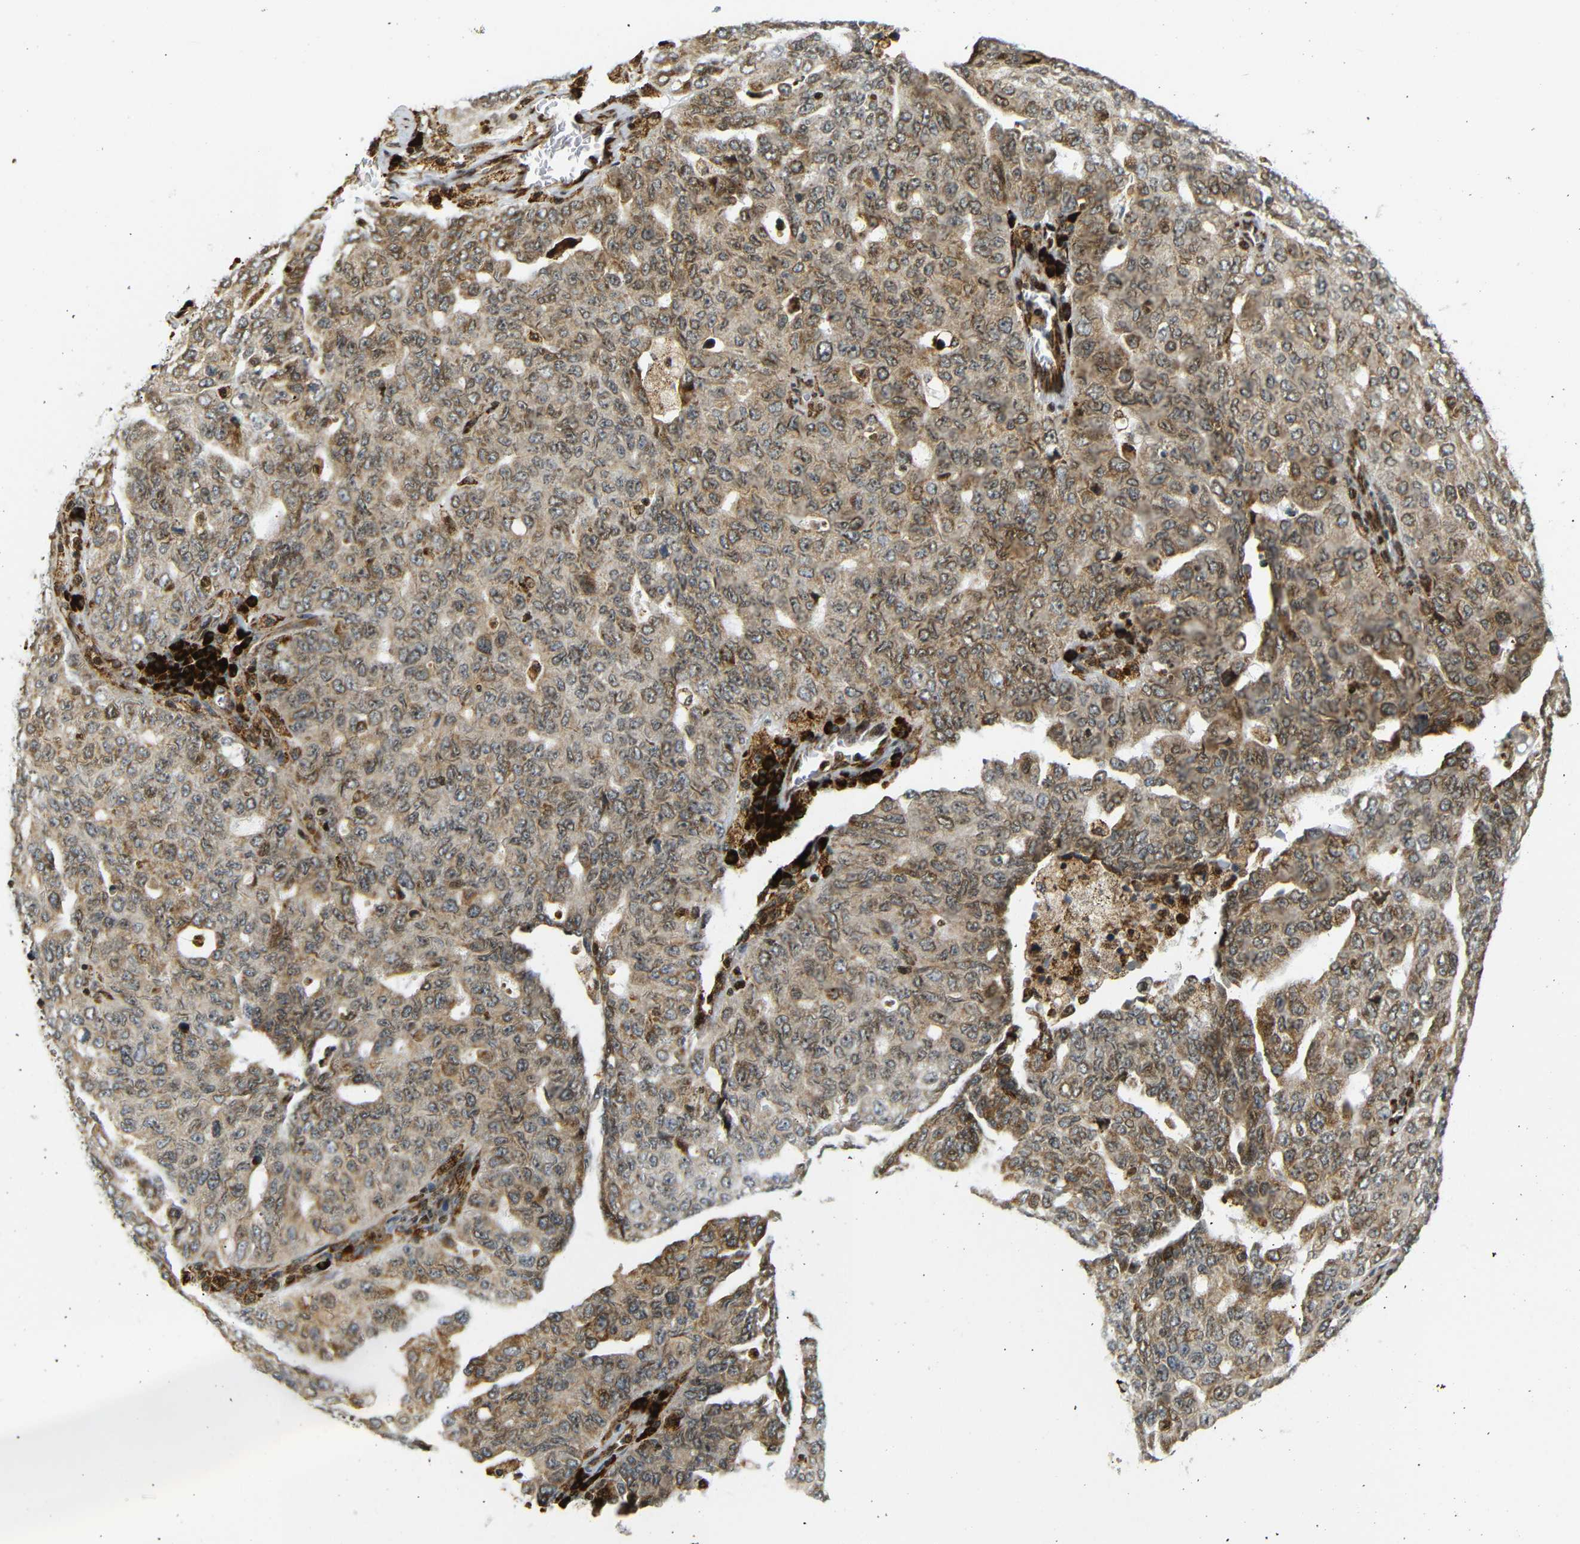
{"staining": {"intensity": "moderate", "quantity": "25%-75%", "location": "cytoplasmic/membranous"}, "tissue": "ovarian cancer", "cell_type": "Tumor cells", "image_type": "cancer", "snomed": [{"axis": "morphology", "description": "Carcinoma, endometroid"}, {"axis": "topography", "description": "Ovary"}], "caption": "Tumor cells exhibit medium levels of moderate cytoplasmic/membranous expression in approximately 25%-75% of cells in human endometroid carcinoma (ovarian).", "gene": "SPCS2", "patient": {"sex": "female", "age": 62}}